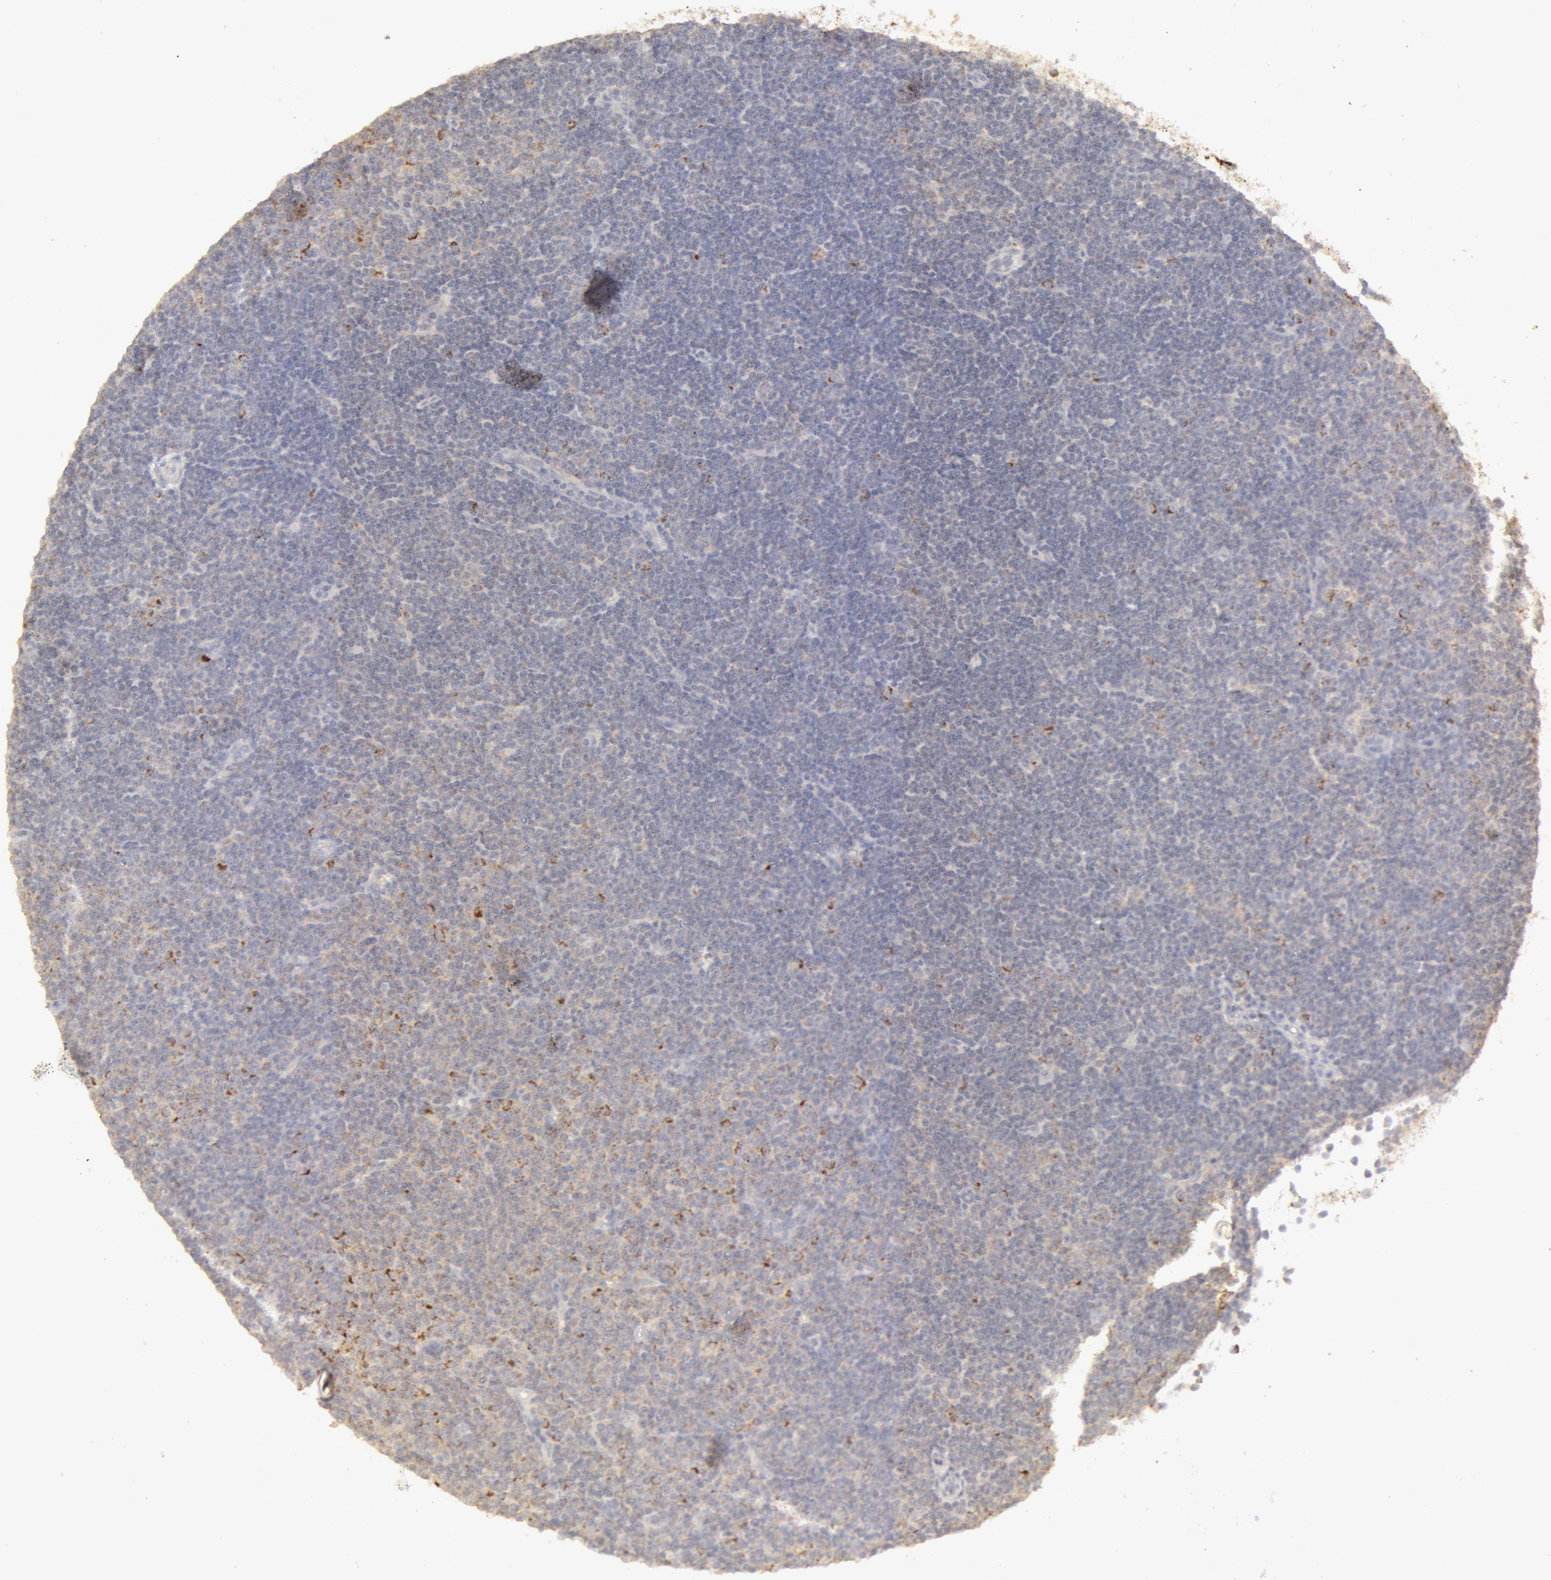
{"staining": {"intensity": "negative", "quantity": "none", "location": "none"}, "tissue": "lymphoma", "cell_type": "Tumor cells", "image_type": "cancer", "snomed": [{"axis": "morphology", "description": "Malignant lymphoma, non-Hodgkin's type, Low grade"}, {"axis": "topography", "description": "Lymph node"}], "caption": "Immunohistochemistry (IHC) of malignant lymphoma, non-Hodgkin's type (low-grade) reveals no staining in tumor cells.", "gene": "ADPRH", "patient": {"sex": "male", "age": 57}}